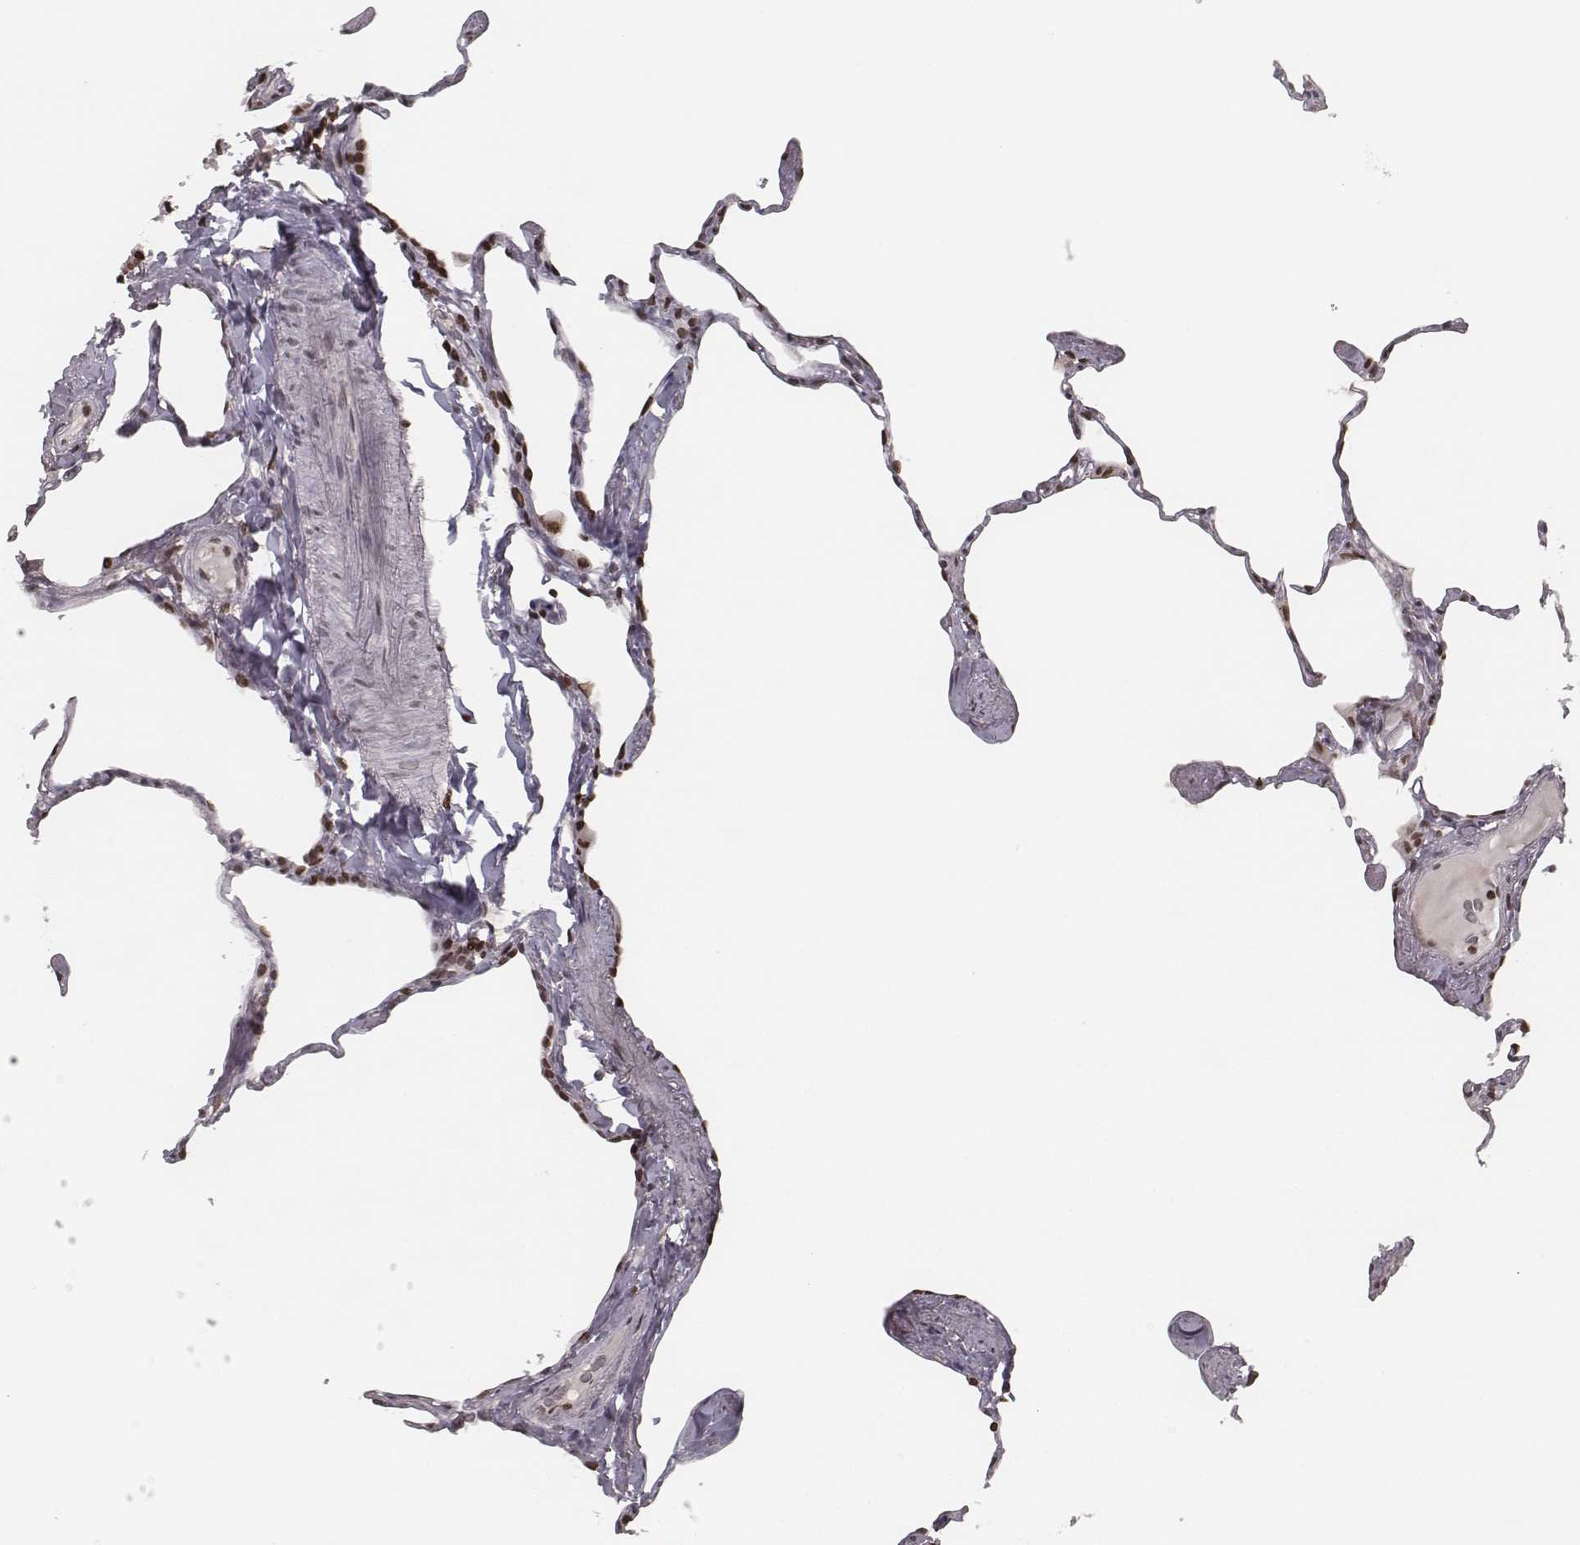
{"staining": {"intensity": "moderate", "quantity": ">75%", "location": "nuclear"}, "tissue": "lung", "cell_type": "Alveolar cells", "image_type": "normal", "snomed": [{"axis": "morphology", "description": "Normal tissue, NOS"}, {"axis": "topography", "description": "Lung"}], "caption": "This is a histology image of immunohistochemistry staining of normal lung, which shows moderate expression in the nuclear of alveolar cells.", "gene": "HMGA2", "patient": {"sex": "male", "age": 65}}